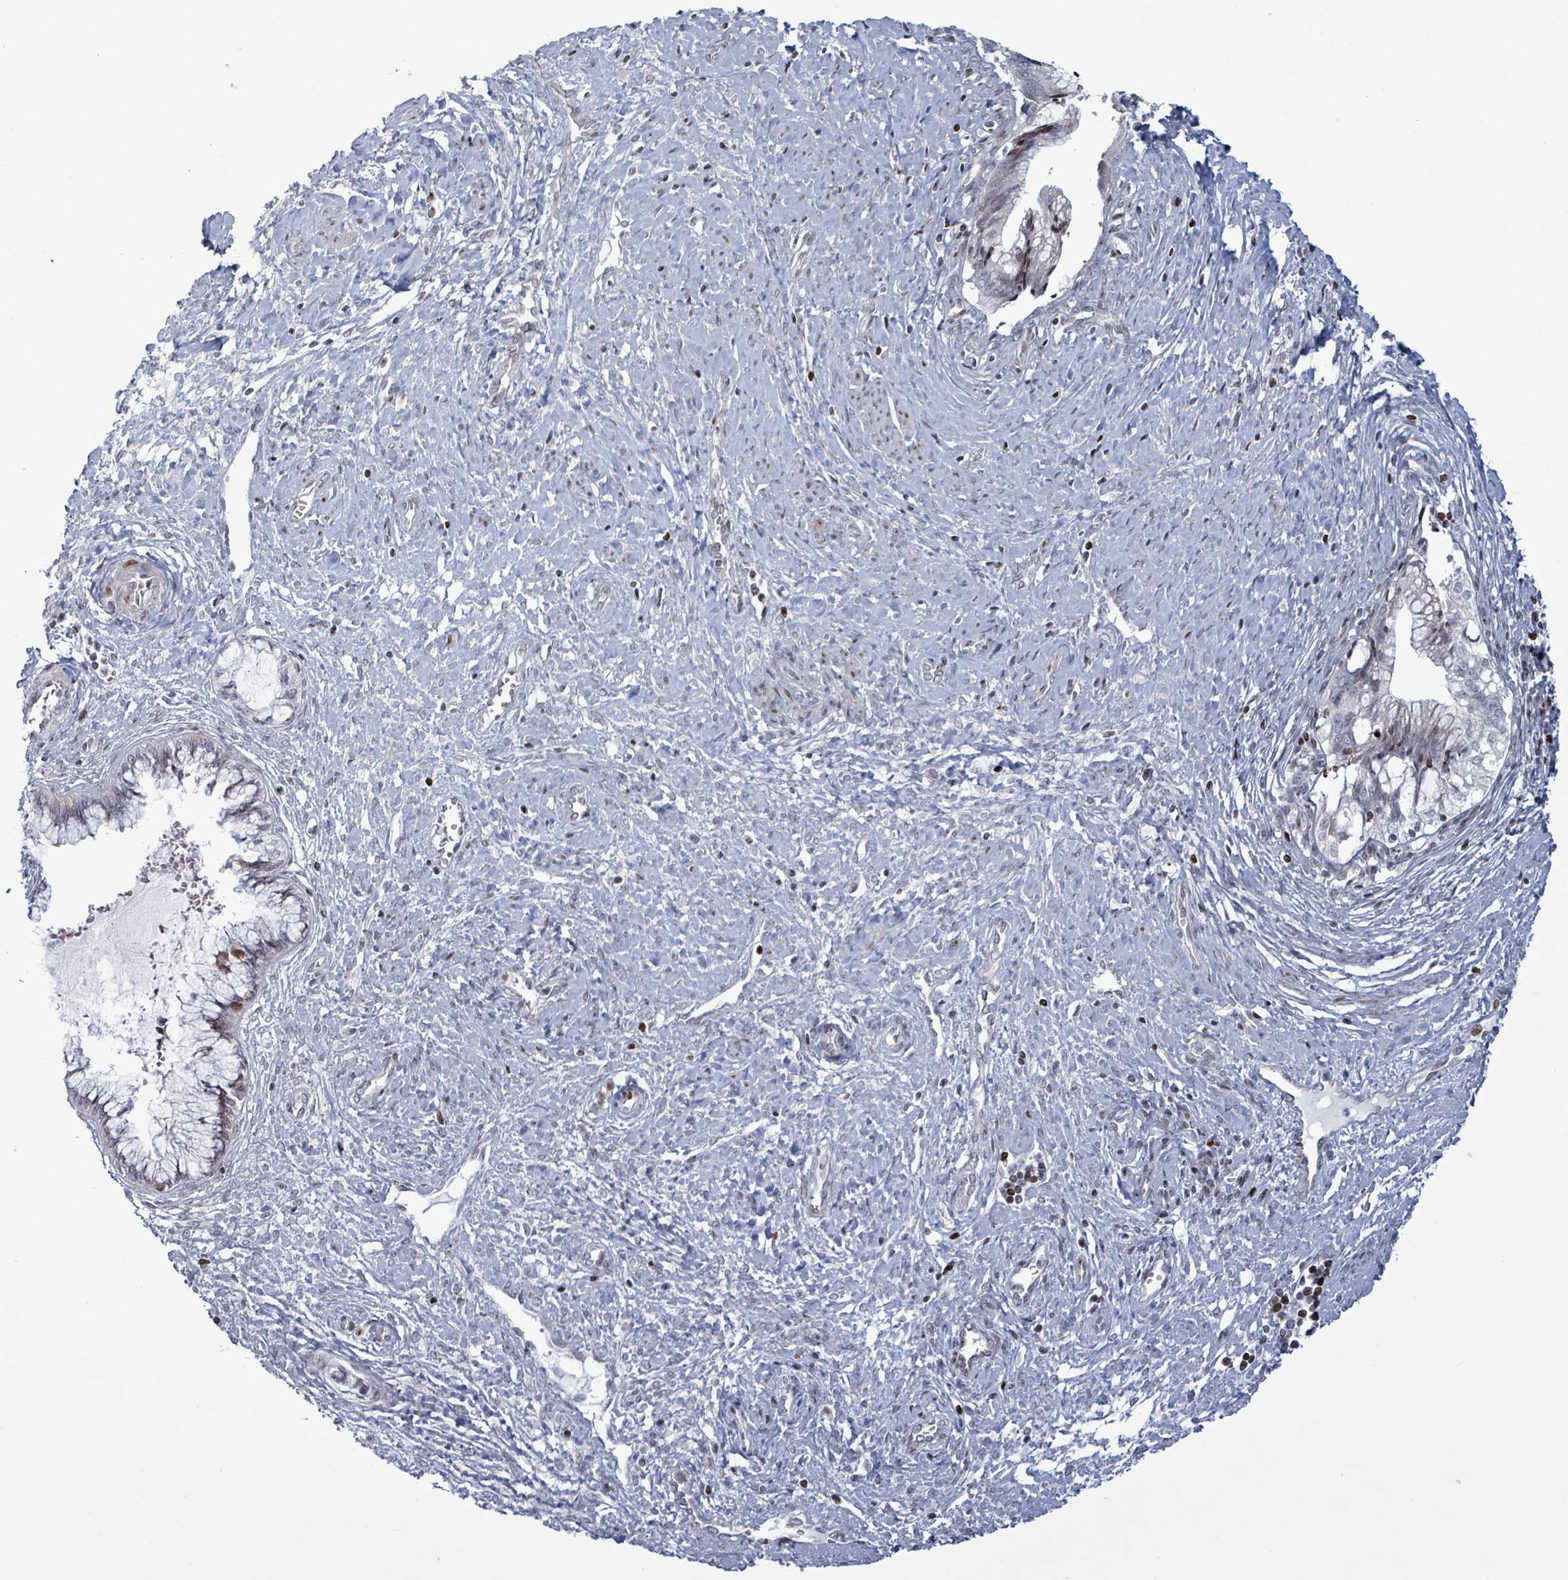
{"staining": {"intensity": "moderate", "quantity": "<25%", "location": "nuclear"}, "tissue": "cervical cancer", "cell_type": "Tumor cells", "image_type": "cancer", "snomed": [{"axis": "morphology", "description": "Adenocarcinoma, NOS"}, {"axis": "topography", "description": "Cervix"}], "caption": "Cervical cancer (adenocarcinoma) stained with a brown dye exhibits moderate nuclear positive staining in about <25% of tumor cells.", "gene": "FNDC4", "patient": {"sex": "female", "age": 44}}